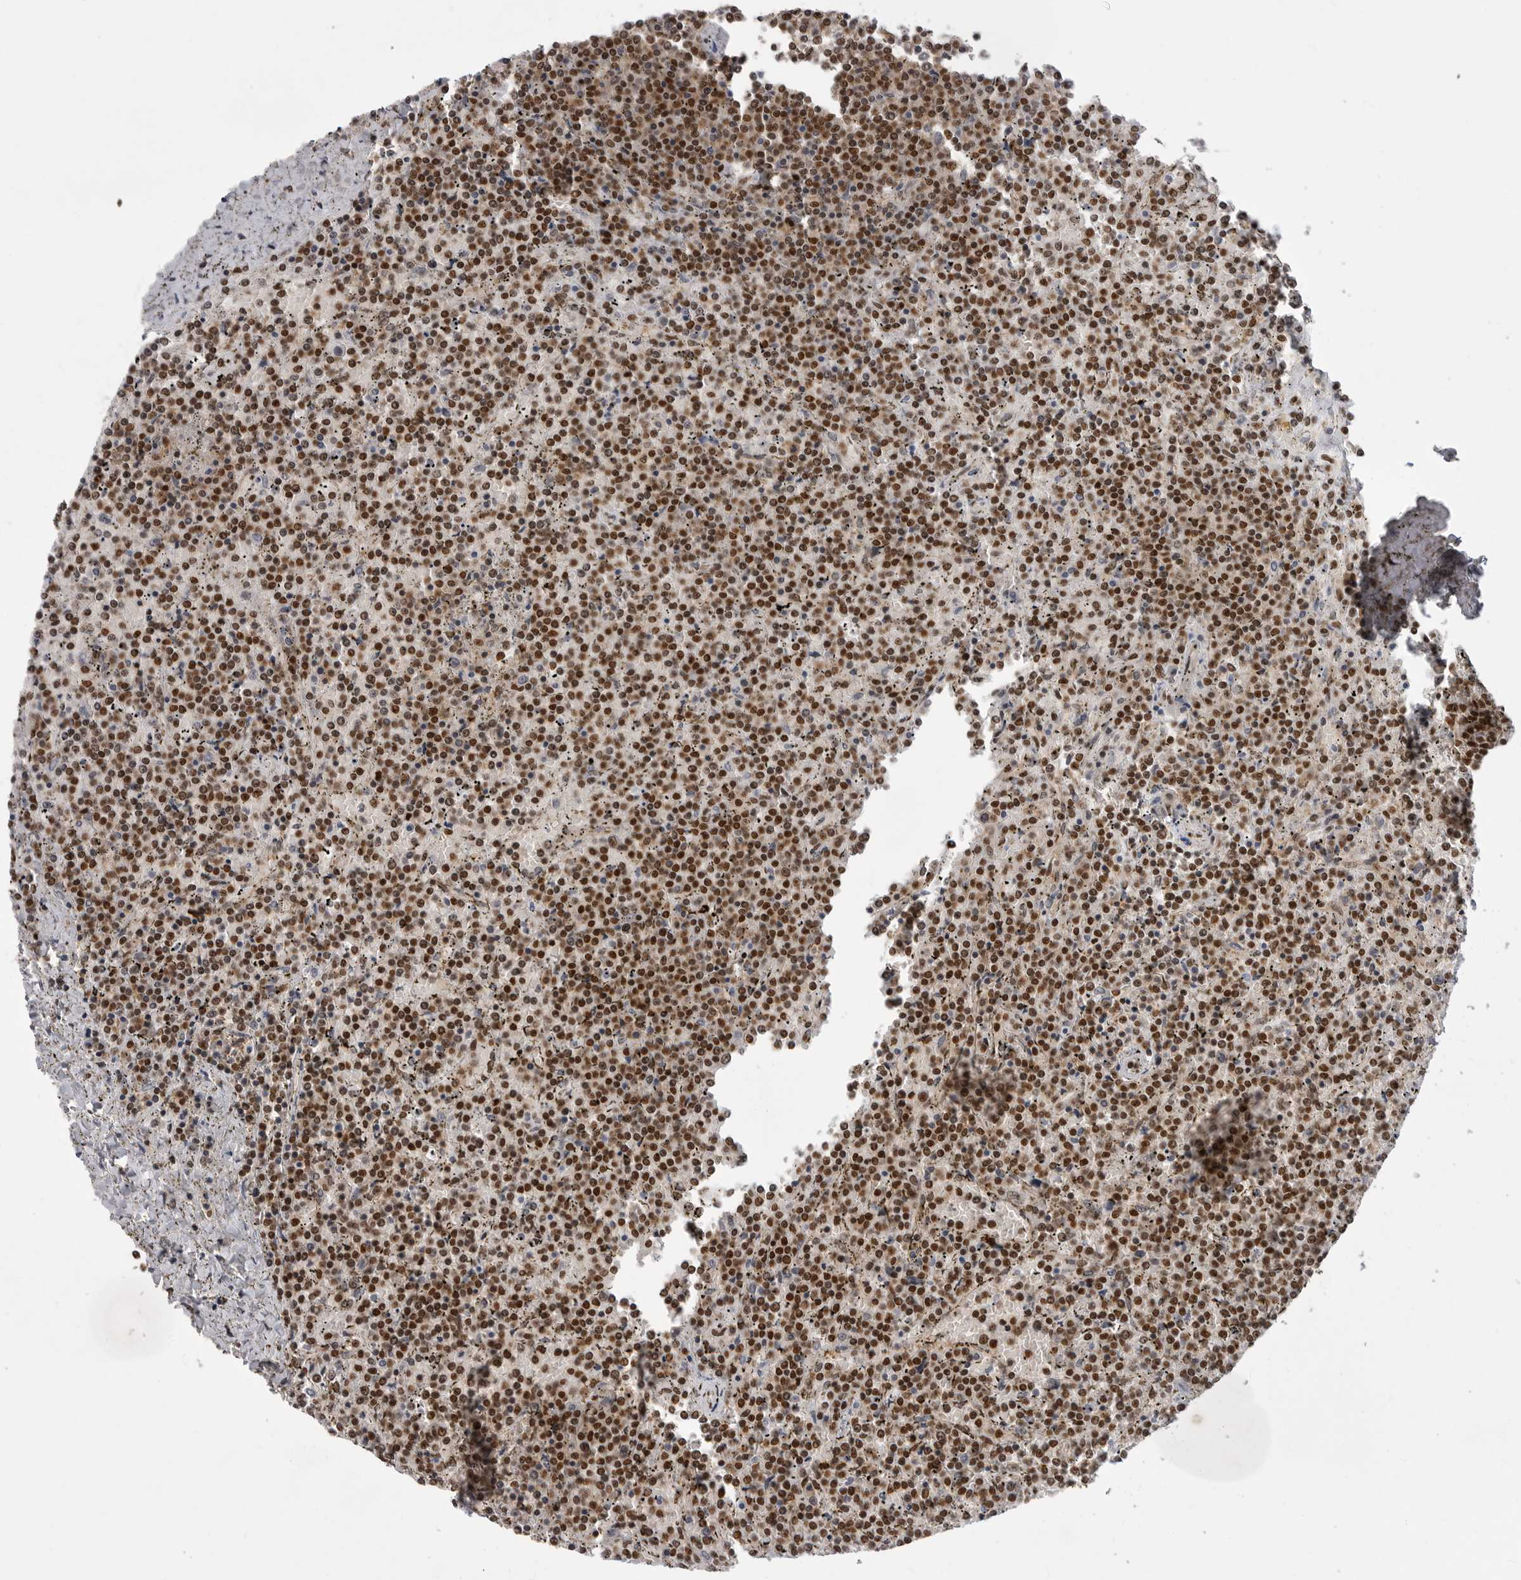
{"staining": {"intensity": "strong", "quantity": ">75%", "location": "nuclear"}, "tissue": "lymphoma", "cell_type": "Tumor cells", "image_type": "cancer", "snomed": [{"axis": "morphology", "description": "Malignant lymphoma, non-Hodgkin's type, Low grade"}, {"axis": "topography", "description": "Spleen"}], "caption": "Brown immunohistochemical staining in human malignant lymphoma, non-Hodgkin's type (low-grade) demonstrates strong nuclear positivity in approximately >75% of tumor cells.", "gene": "PPP1R8", "patient": {"sex": "female", "age": 19}}